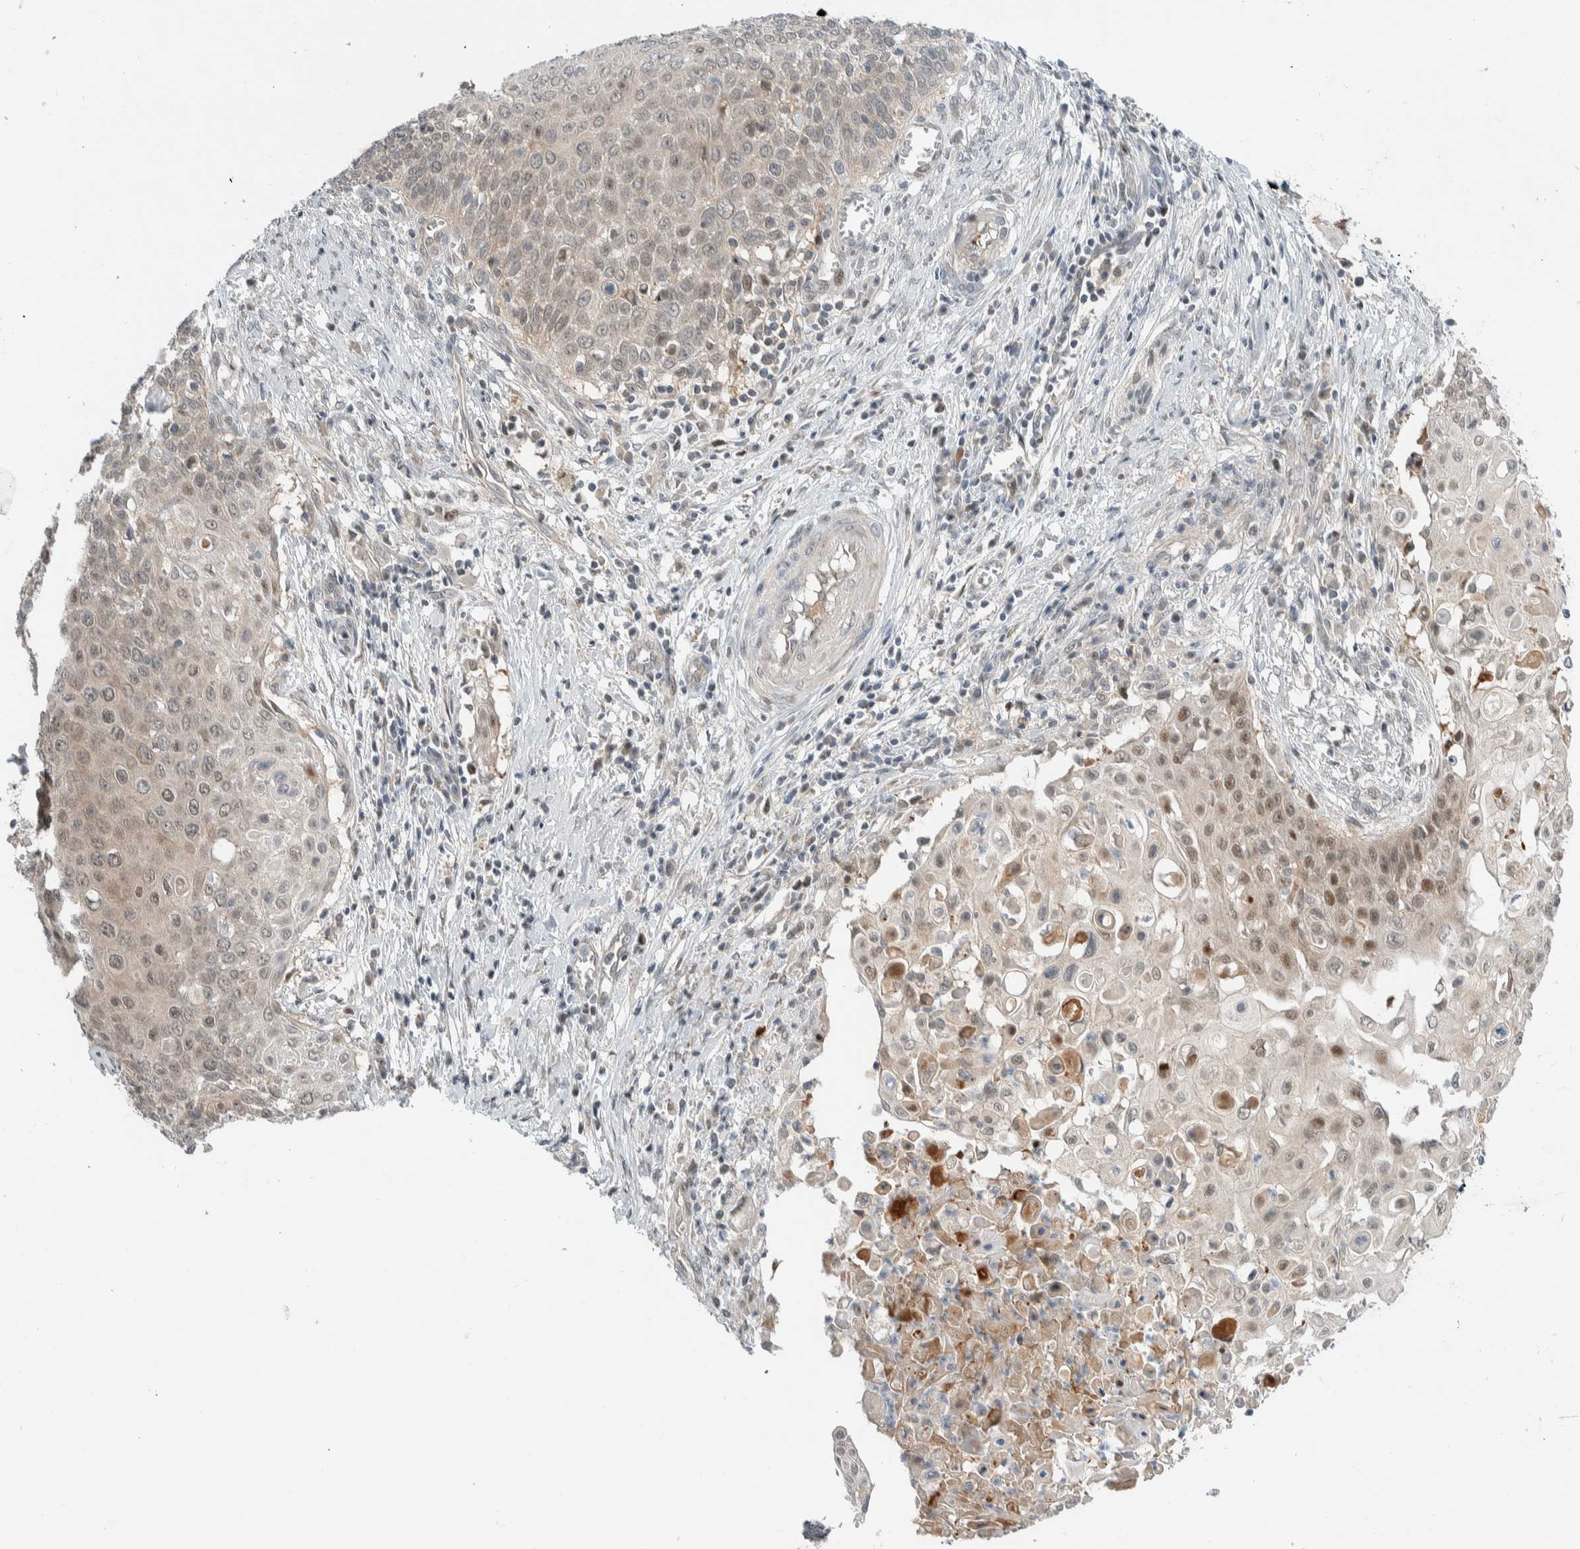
{"staining": {"intensity": "moderate", "quantity": "<25%", "location": "cytoplasmic/membranous,nuclear"}, "tissue": "cervical cancer", "cell_type": "Tumor cells", "image_type": "cancer", "snomed": [{"axis": "morphology", "description": "Squamous cell carcinoma, NOS"}, {"axis": "topography", "description": "Cervix"}], "caption": "Immunohistochemistry (IHC) photomicrograph of neoplastic tissue: cervical squamous cell carcinoma stained using immunohistochemistry reveals low levels of moderate protein expression localized specifically in the cytoplasmic/membranous and nuclear of tumor cells, appearing as a cytoplasmic/membranous and nuclear brown color.", "gene": "NCR3LG1", "patient": {"sex": "female", "age": 39}}